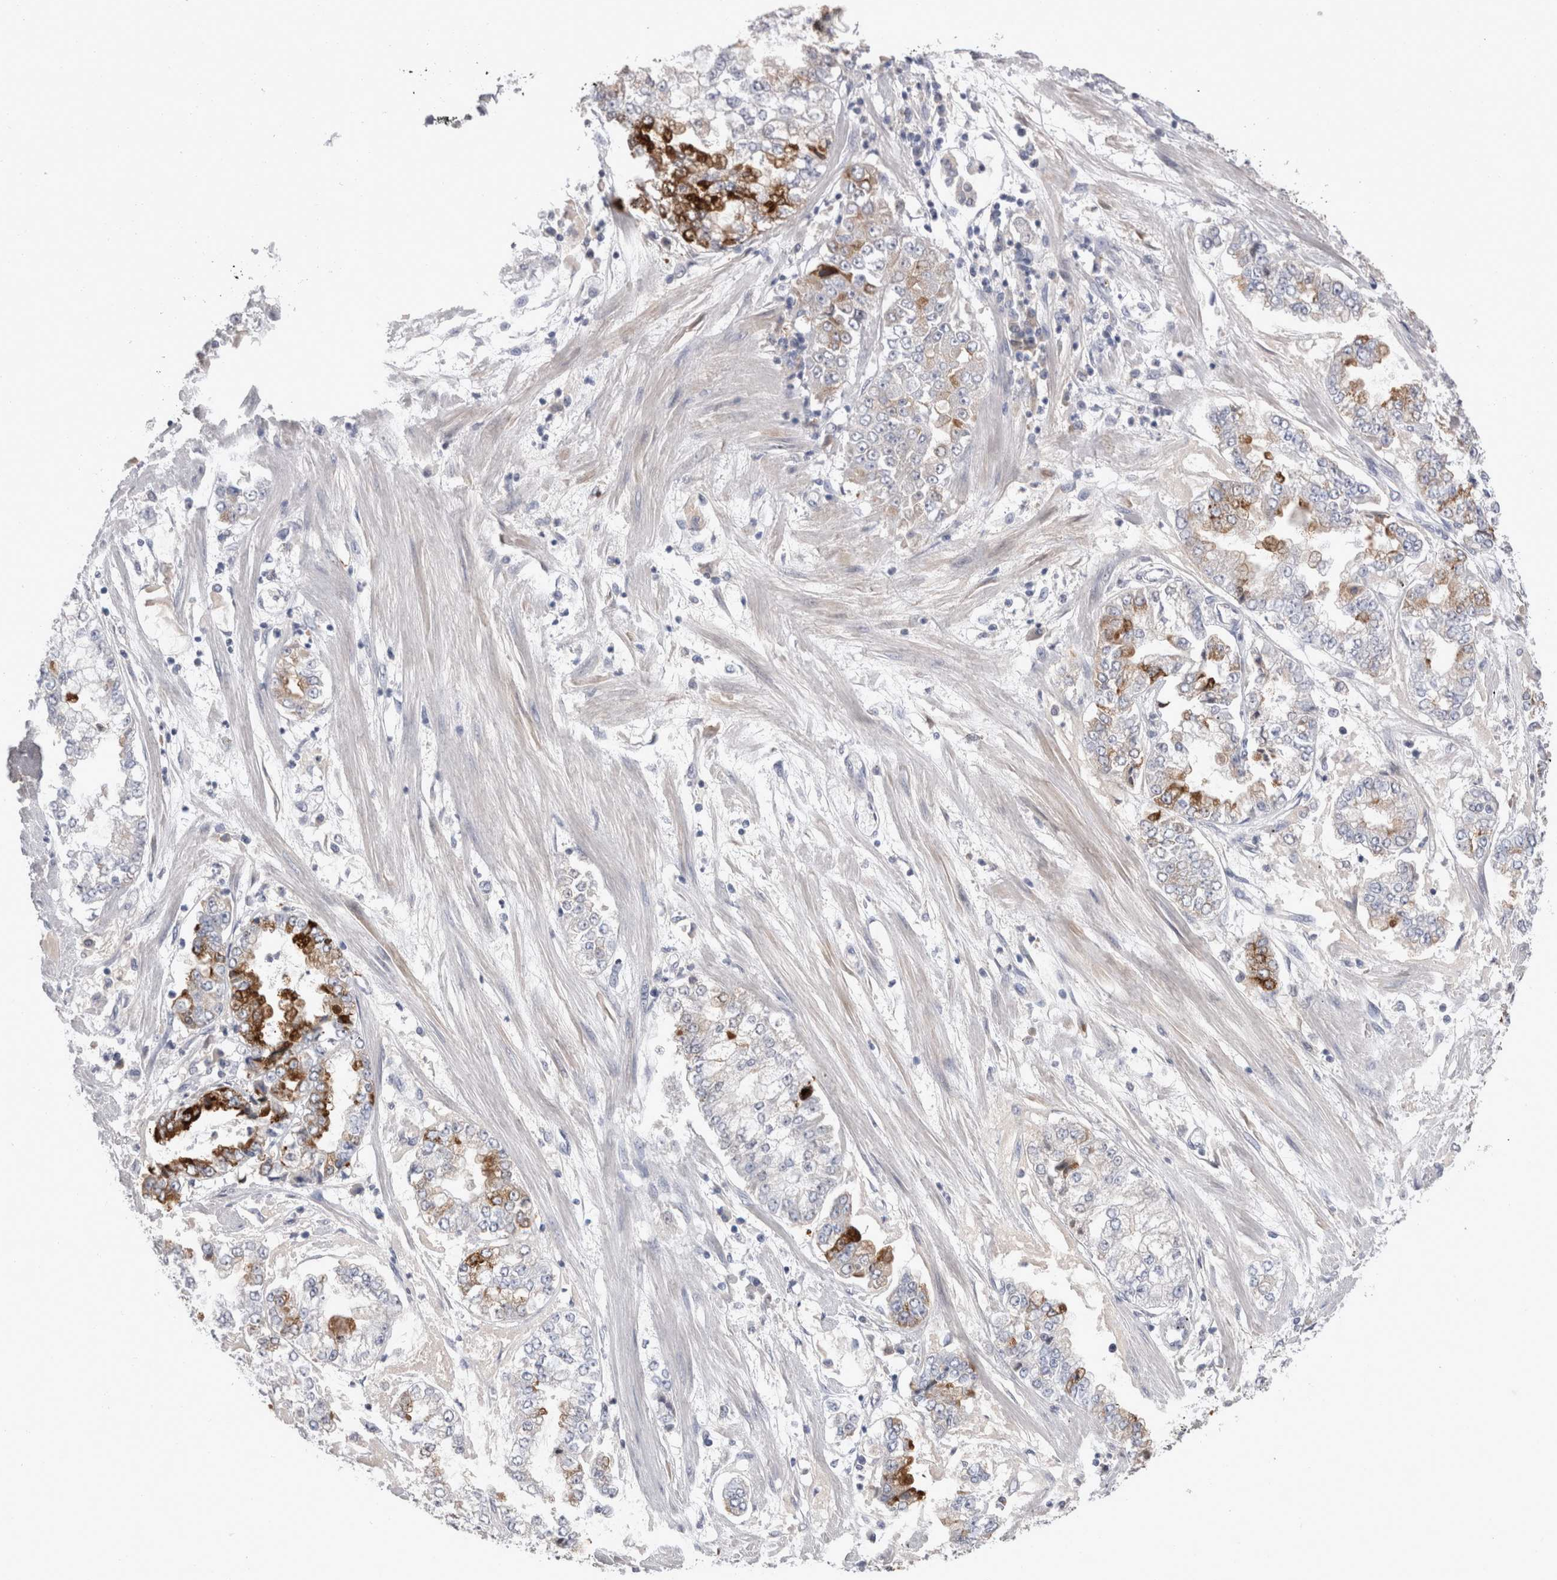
{"staining": {"intensity": "strong", "quantity": "<25%", "location": "cytoplasmic/membranous"}, "tissue": "stomach cancer", "cell_type": "Tumor cells", "image_type": "cancer", "snomed": [{"axis": "morphology", "description": "Adenocarcinoma, NOS"}, {"axis": "topography", "description": "Stomach"}], "caption": "This image shows immunohistochemistry (IHC) staining of stomach cancer, with medium strong cytoplasmic/membranous positivity in approximately <25% of tumor cells.", "gene": "REG1A", "patient": {"sex": "male", "age": 76}}